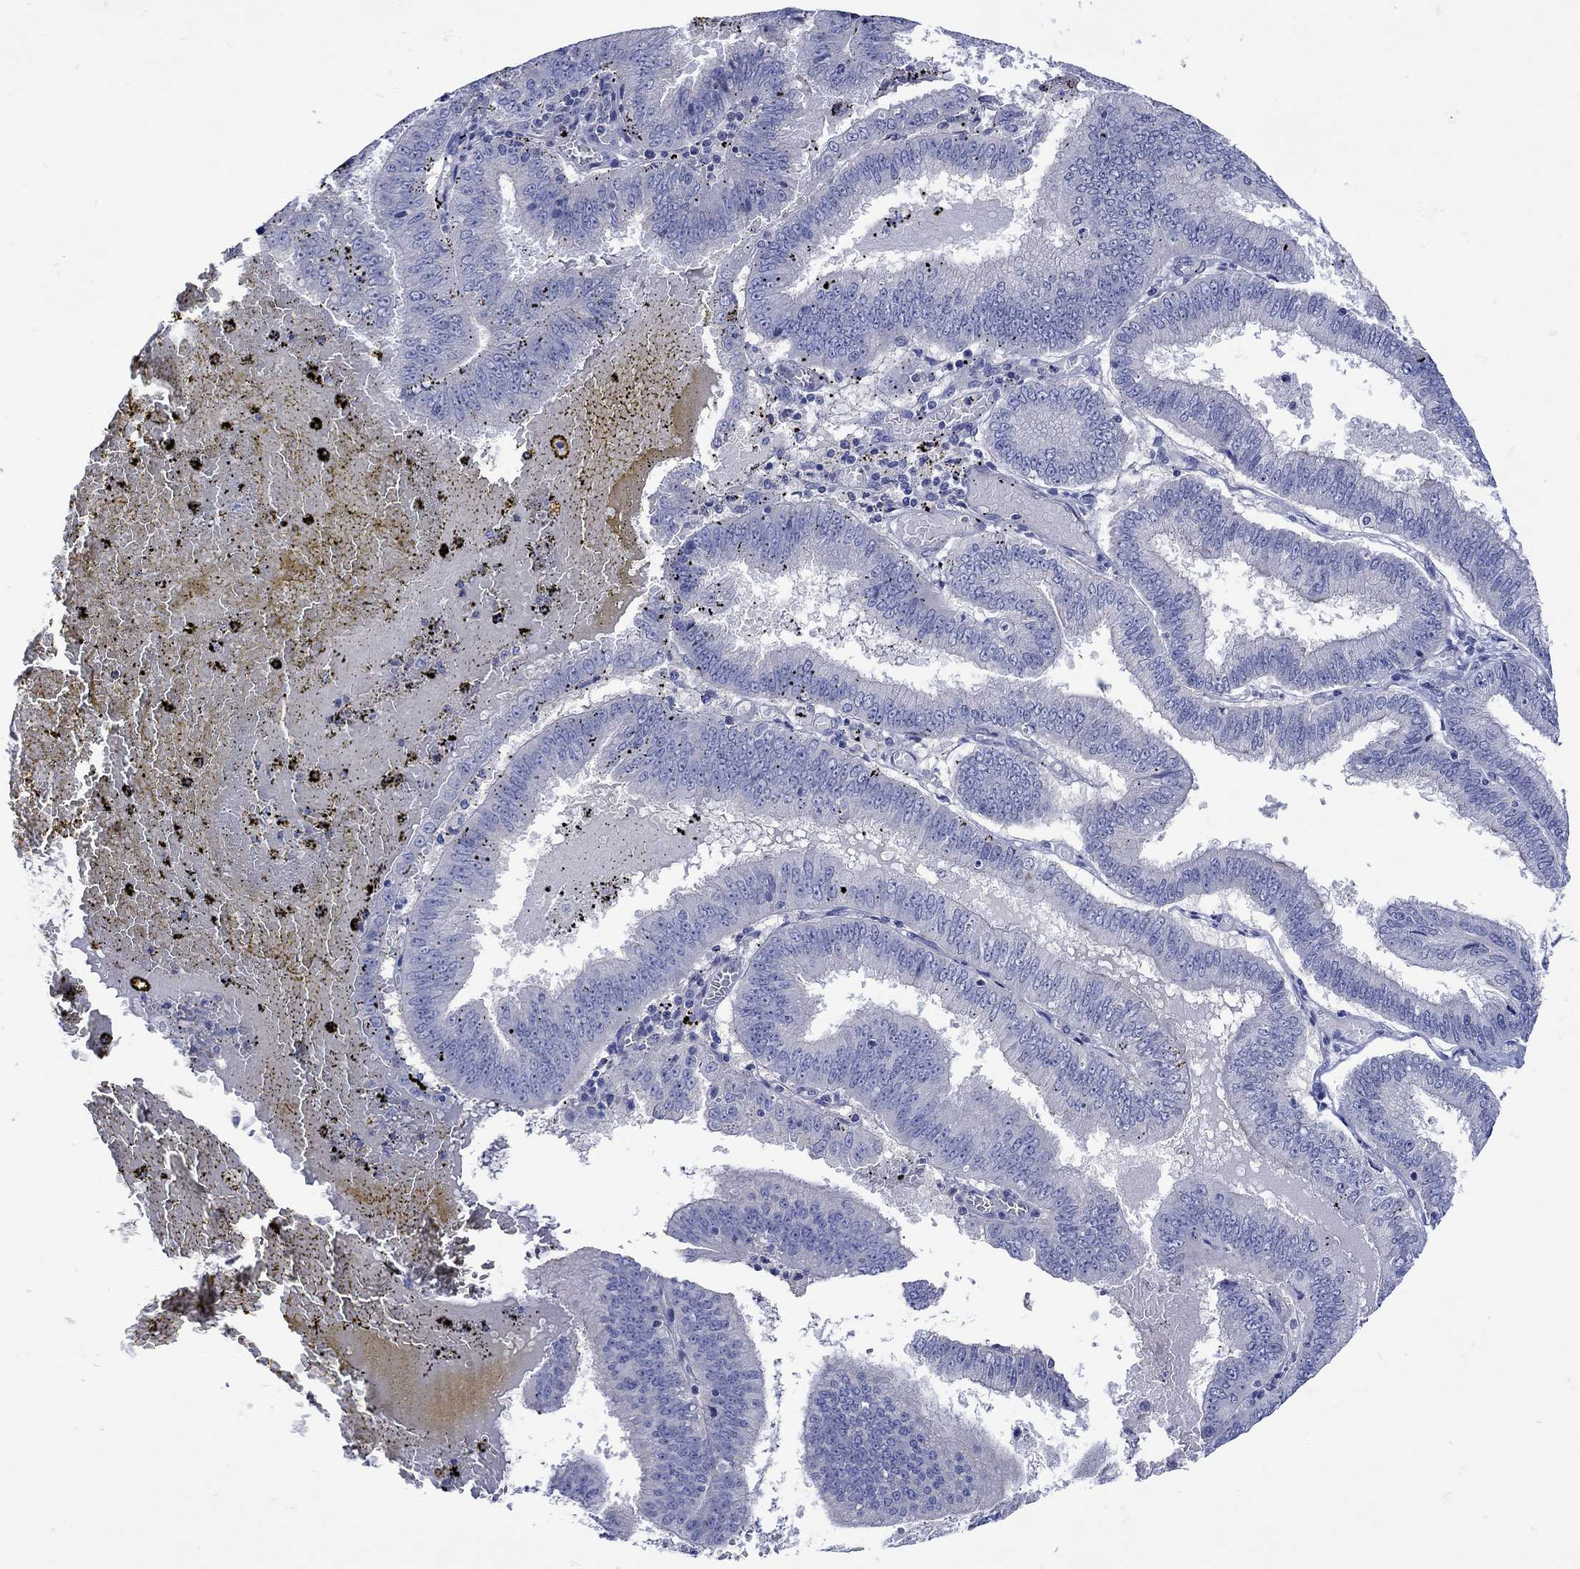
{"staining": {"intensity": "negative", "quantity": "none", "location": "none"}, "tissue": "endometrial cancer", "cell_type": "Tumor cells", "image_type": "cancer", "snomed": [{"axis": "morphology", "description": "Adenocarcinoma, NOS"}, {"axis": "topography", "description": "Endometrium"}], "caption": "This is an IHC histopathology image of endometrial cancer. There is no staining in tumor cells.", "gene": "MSI1", "patient": {"sex": "female", "age": 66}}